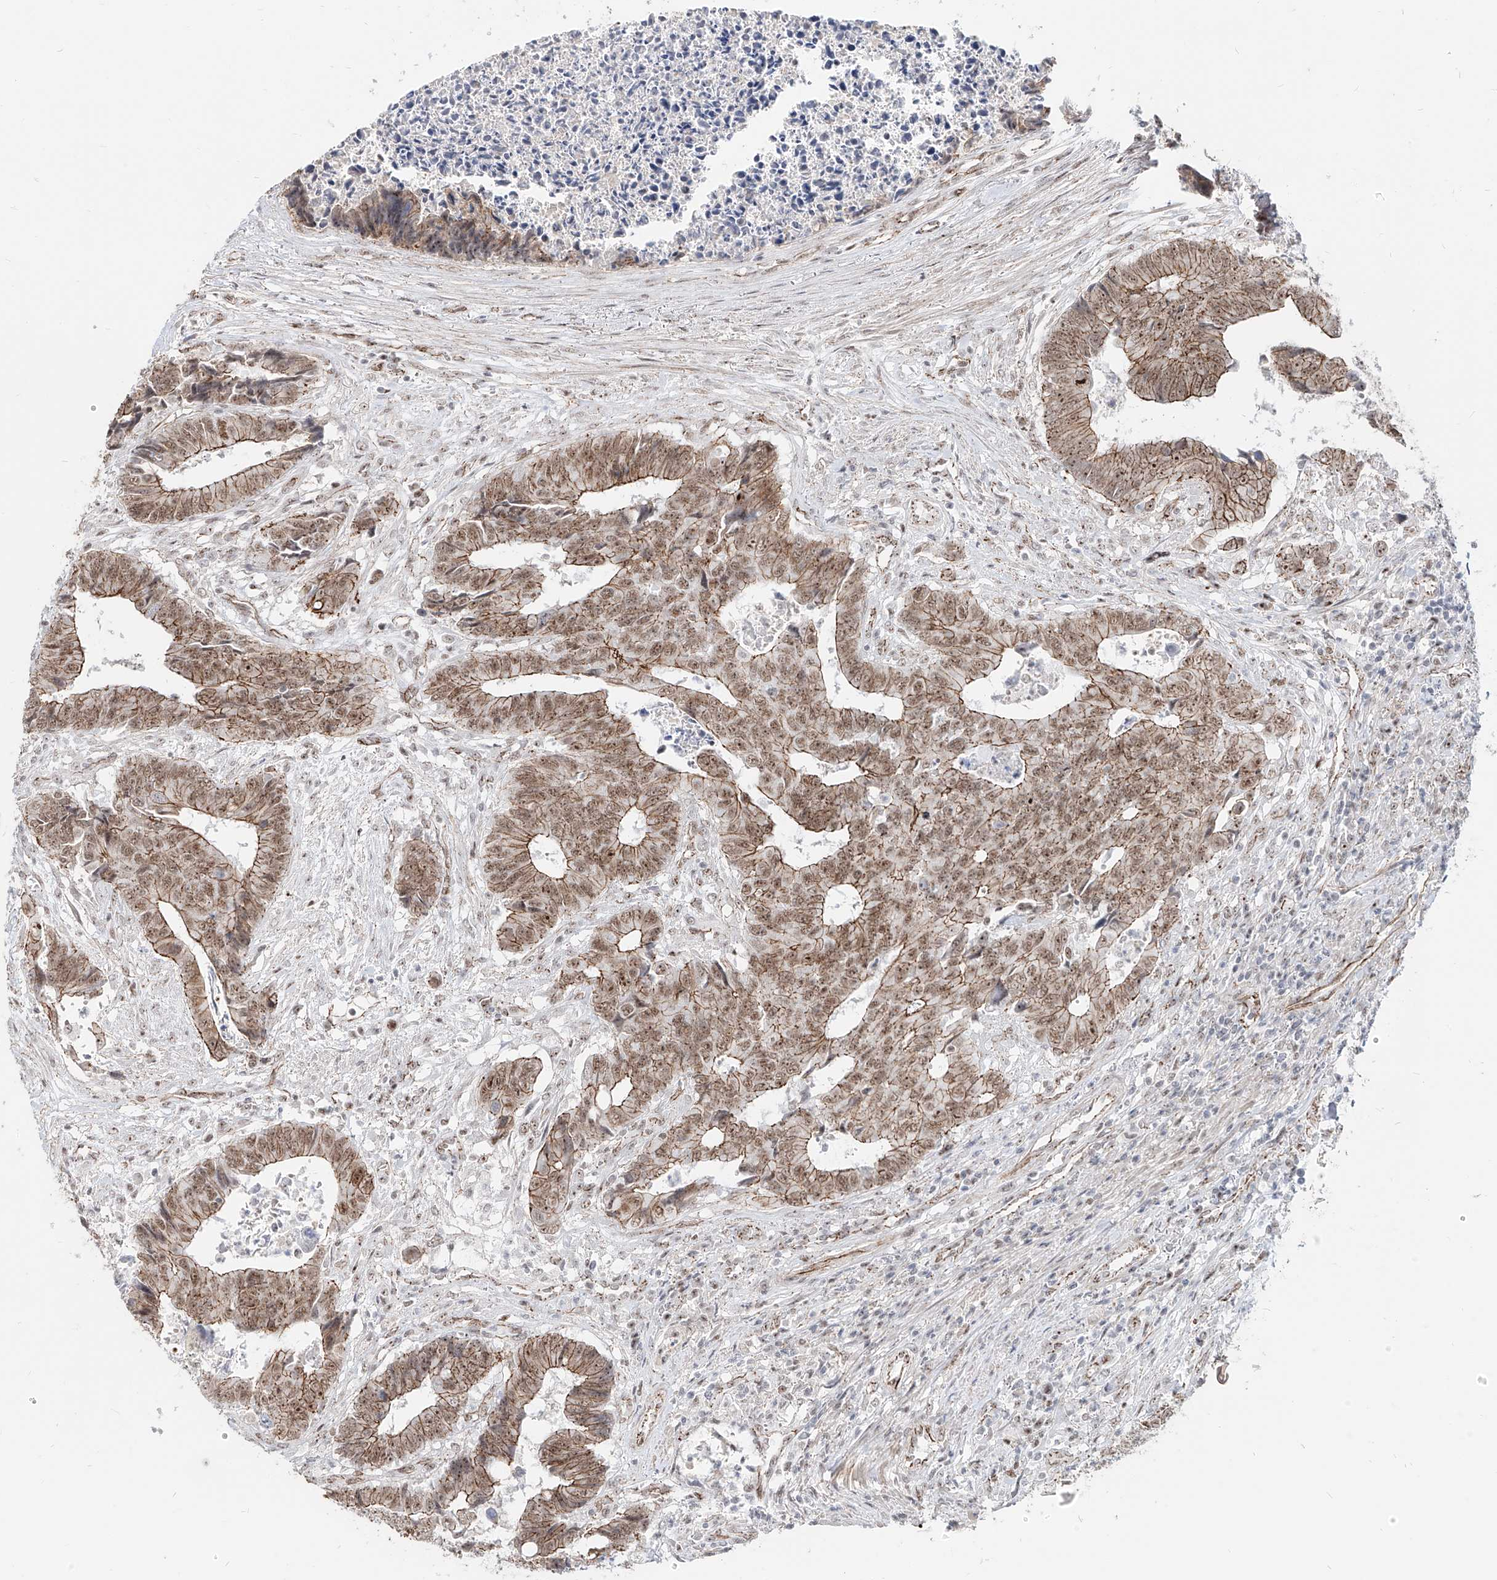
{"staining": {"intensity": "moderate", "quantity": ">75%", "location": "cytoplasmic/membranous,nuclear"}, "tissue": "colorectal cancer", "cell_type": "Tumor cells", "image_type": "cancer", "snomed": [{"axis": "morphology", "description": "Adenocarcinoma, NOS"}, {"axis": "topography", "description": "Rectum"}], "caption": "Immunohistochemical staining of human colorectal cancer (adenocarcinoma) displays medium levels of moderate cytoplasmic/membranous and nuclear positivity in approximately >75% of tumor cells.", "gene": "ZNF710", "patient": {"sex": "male", "age": 84}}